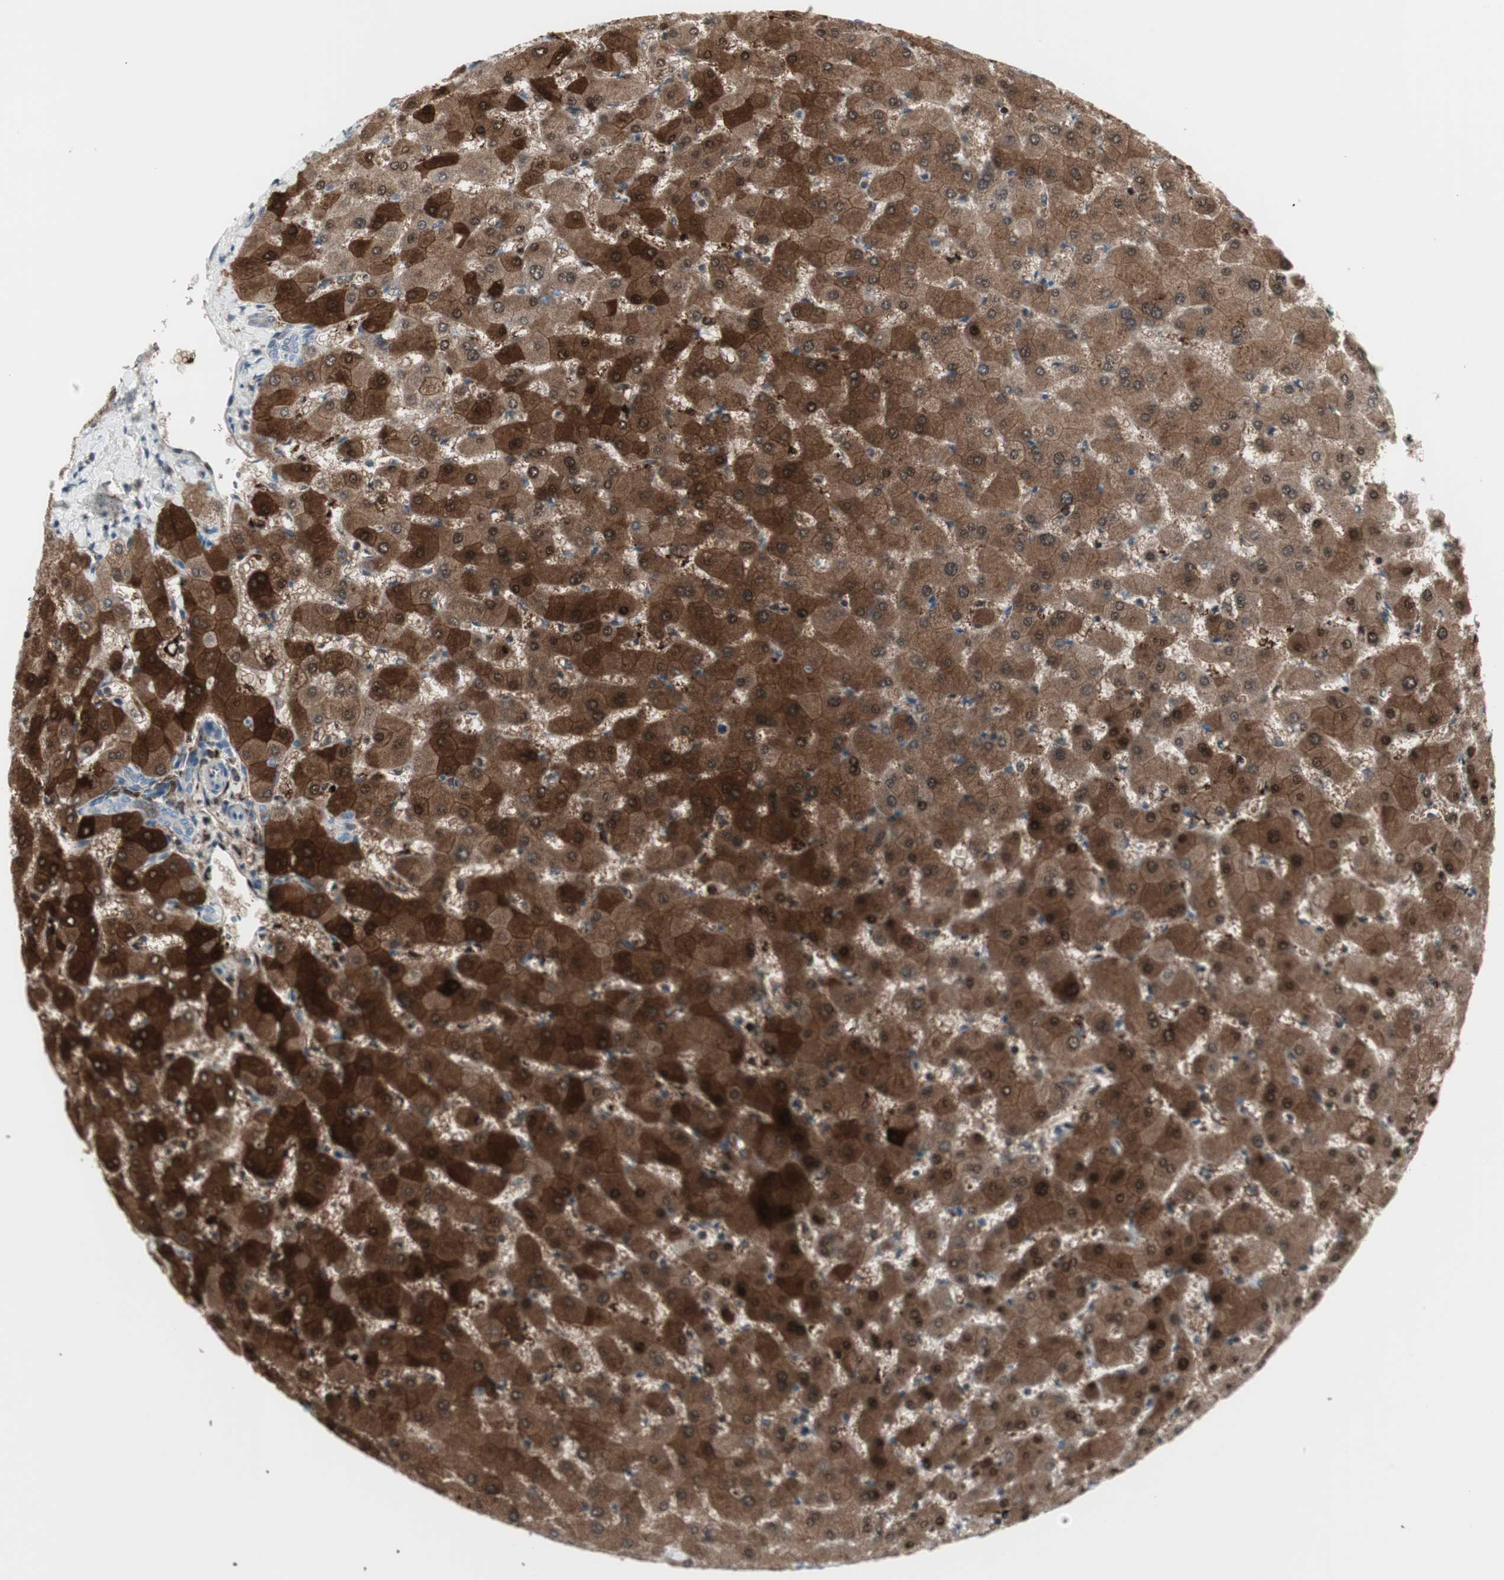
{"staining": {"intensity": "negative", "quantity": "none", "location": "none"}, "tissue": "liver", "cell_type": "Cholangiocytes", "image_type": "normal", "snomed": [{"axis": "morphology", "description": "Normal tissue, NOS"}, {"axis": "topography", "description": "Liver"}], "caption": "This is an immunohistochemistry image of benign liver. There is no positivity in cholangiocytes.", "gene": "MAP4K4", "patient": {"sex": "female", "age": 63}}